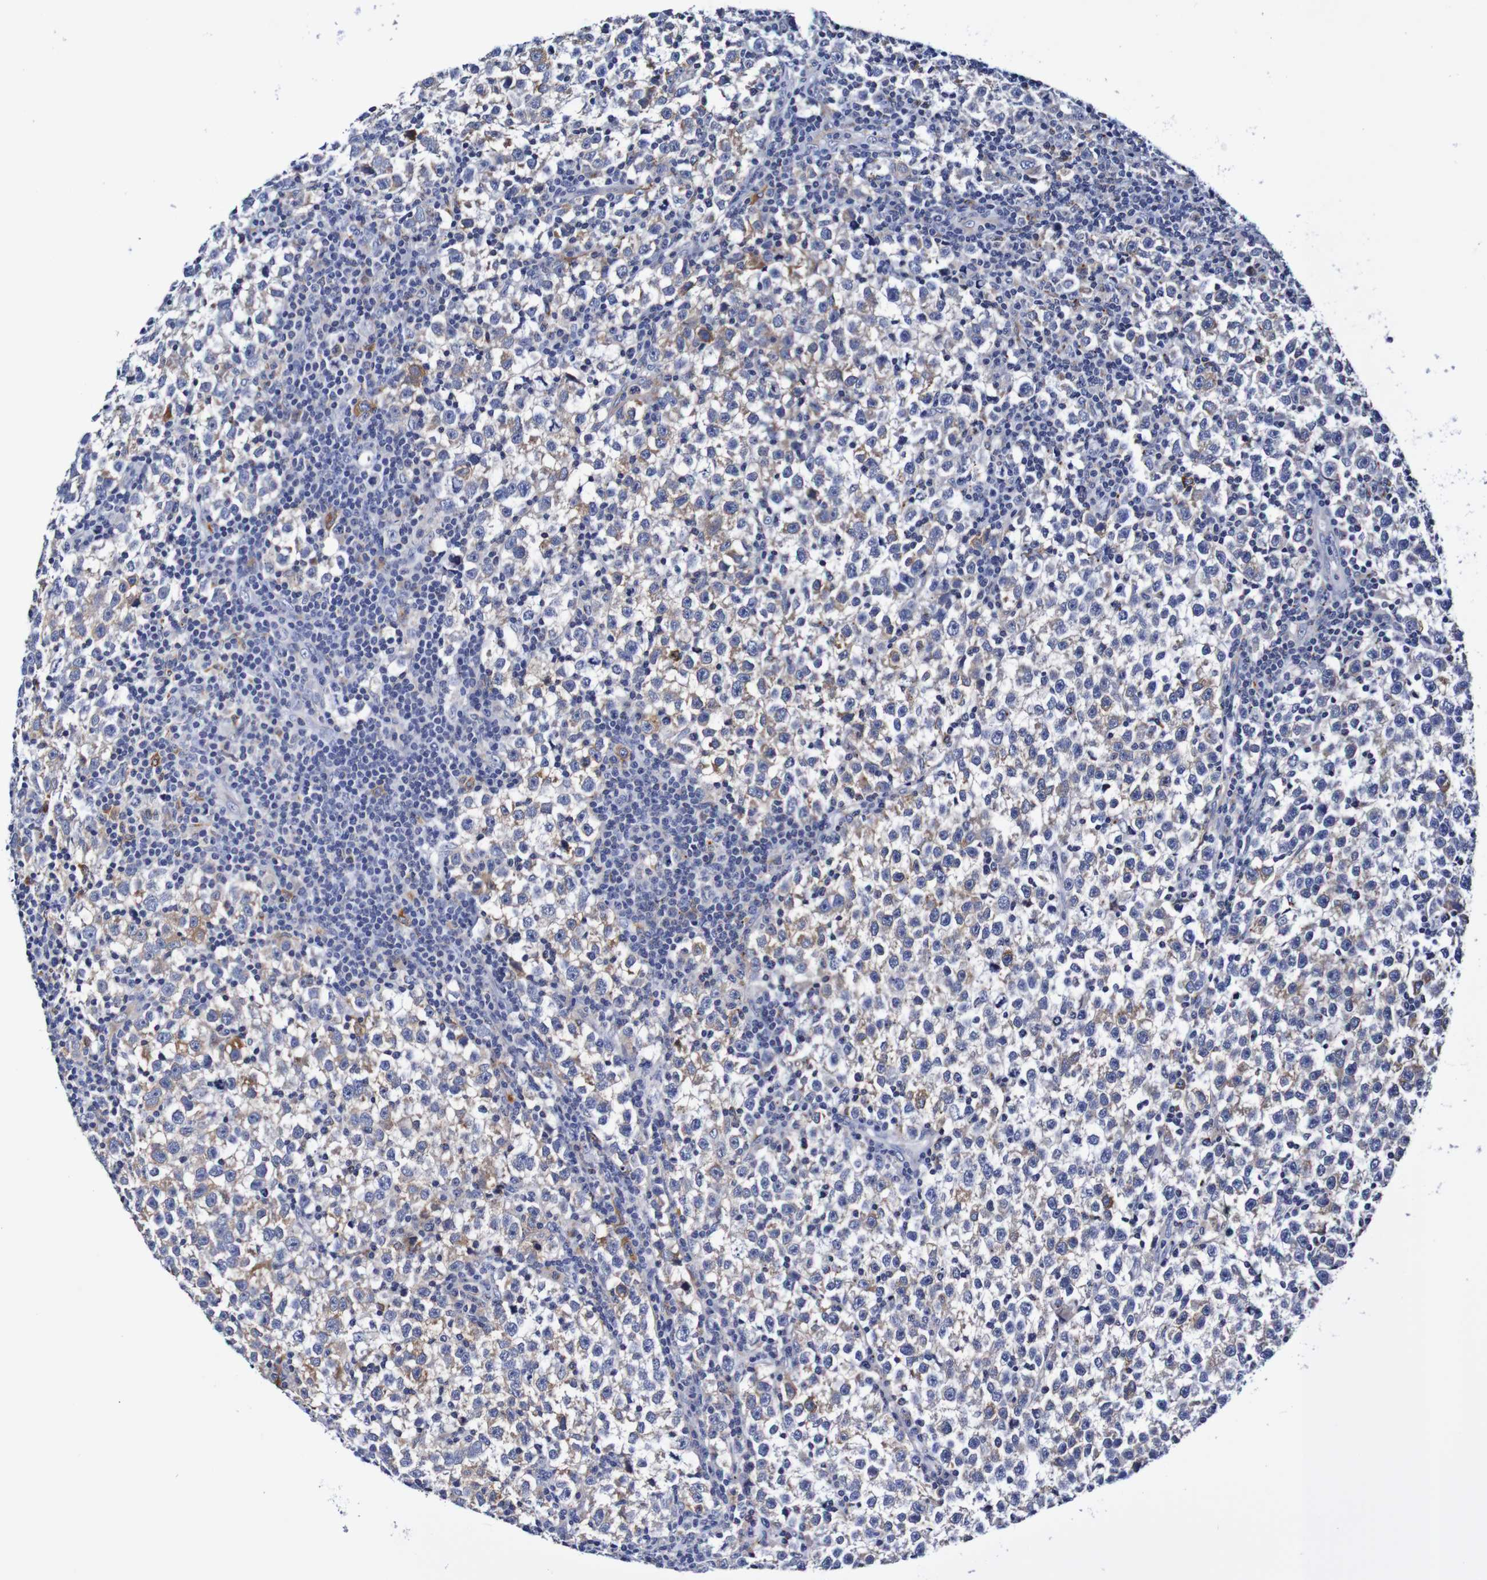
{"staining": {"intensity": "weak", "quantity": "<25%", "location": "cytoplasmic/membranous"}, "tissue": "testis cancer", "cell_type": "Tumor cells", "image_type": "cancer", "snomed": [{"axis": "morphology", "description": "Seminoma, NOS"}, {"axis": "topography", "description": "Testis"}], "caption": "Tumor cells show no significant protein staining in seminoma (testis).", "gene": "SEZ6", "patient": {"sex": "male", "age": 43}}